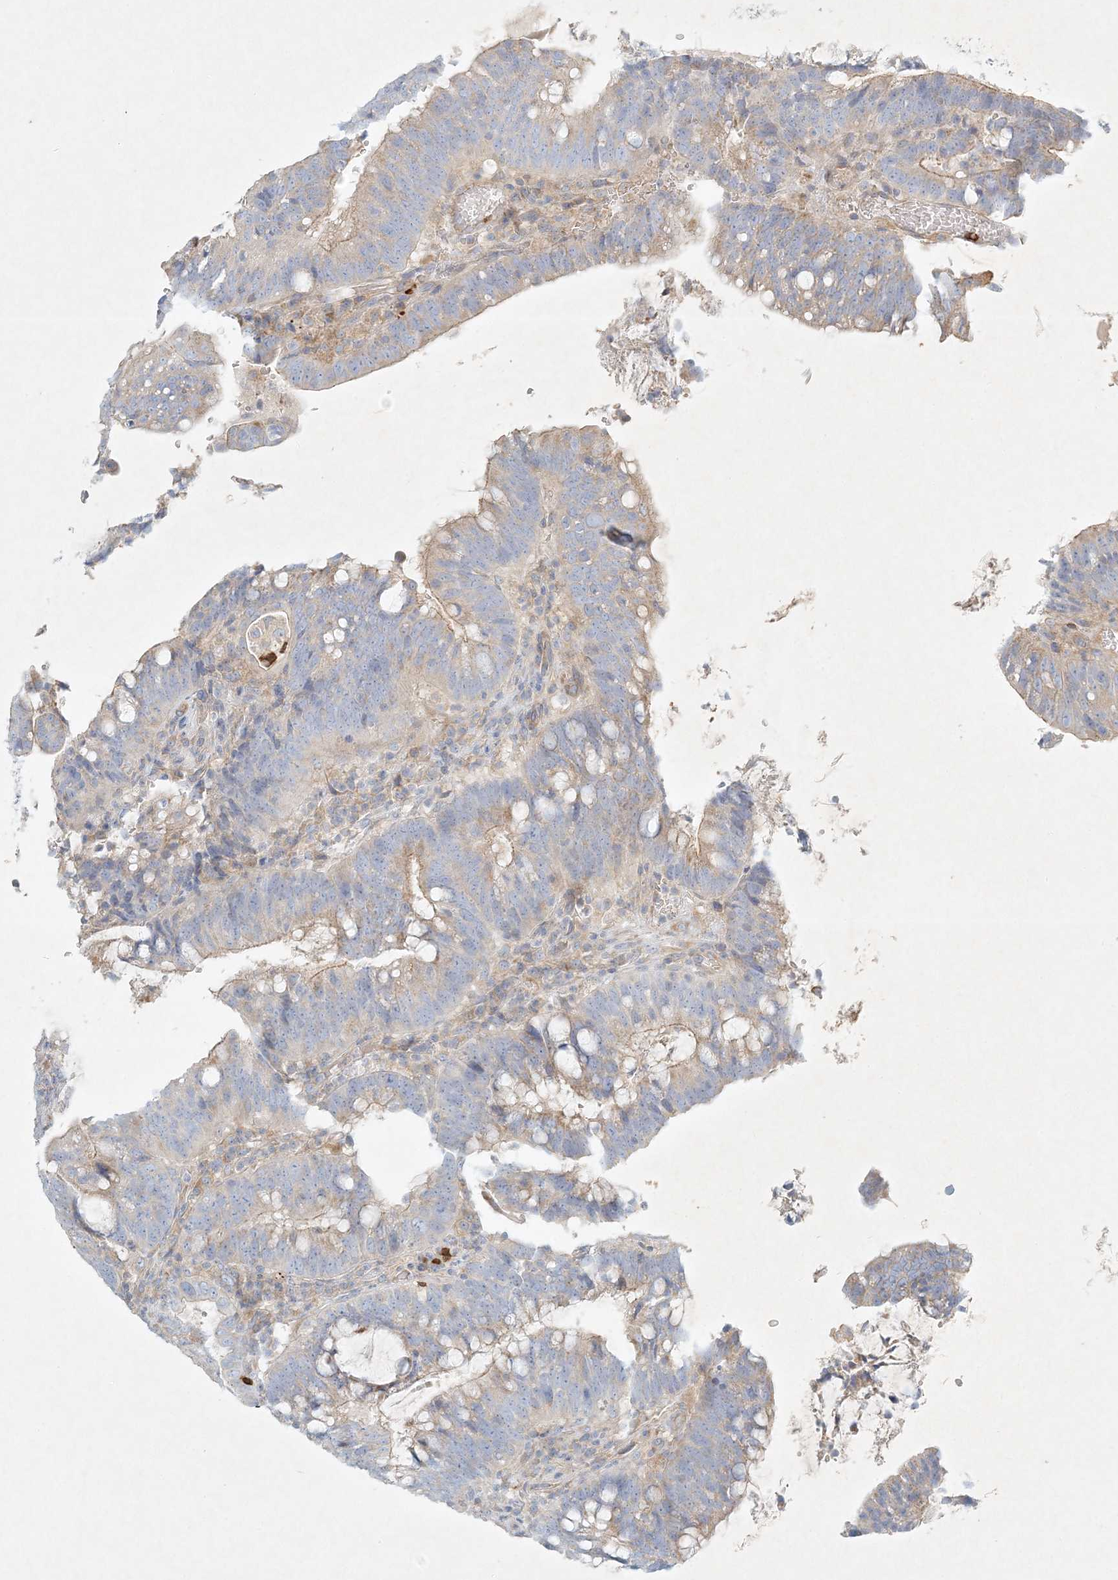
{"staining": {"intensity": "weak", "quantity": "25%-75%", "location": "cytoplasmic/membranous"}, "tissue": "colorectal cancer", "cell_type": "Tumor cells", "image_type": "cancer", "snomed": [{"axis": "morphology", "description": "Adenocarcinoma, NOS"}, {"axis": "topography", "description": "Colon"}], "caption": "Colorectal cancer stained with immunohistochemistry demonstrates weak cytoplasmic/membranous expression in about 25%-75% of tumor cells.", "gene": "STK11IP", "patient": {"sex": "female", "age": 66}}